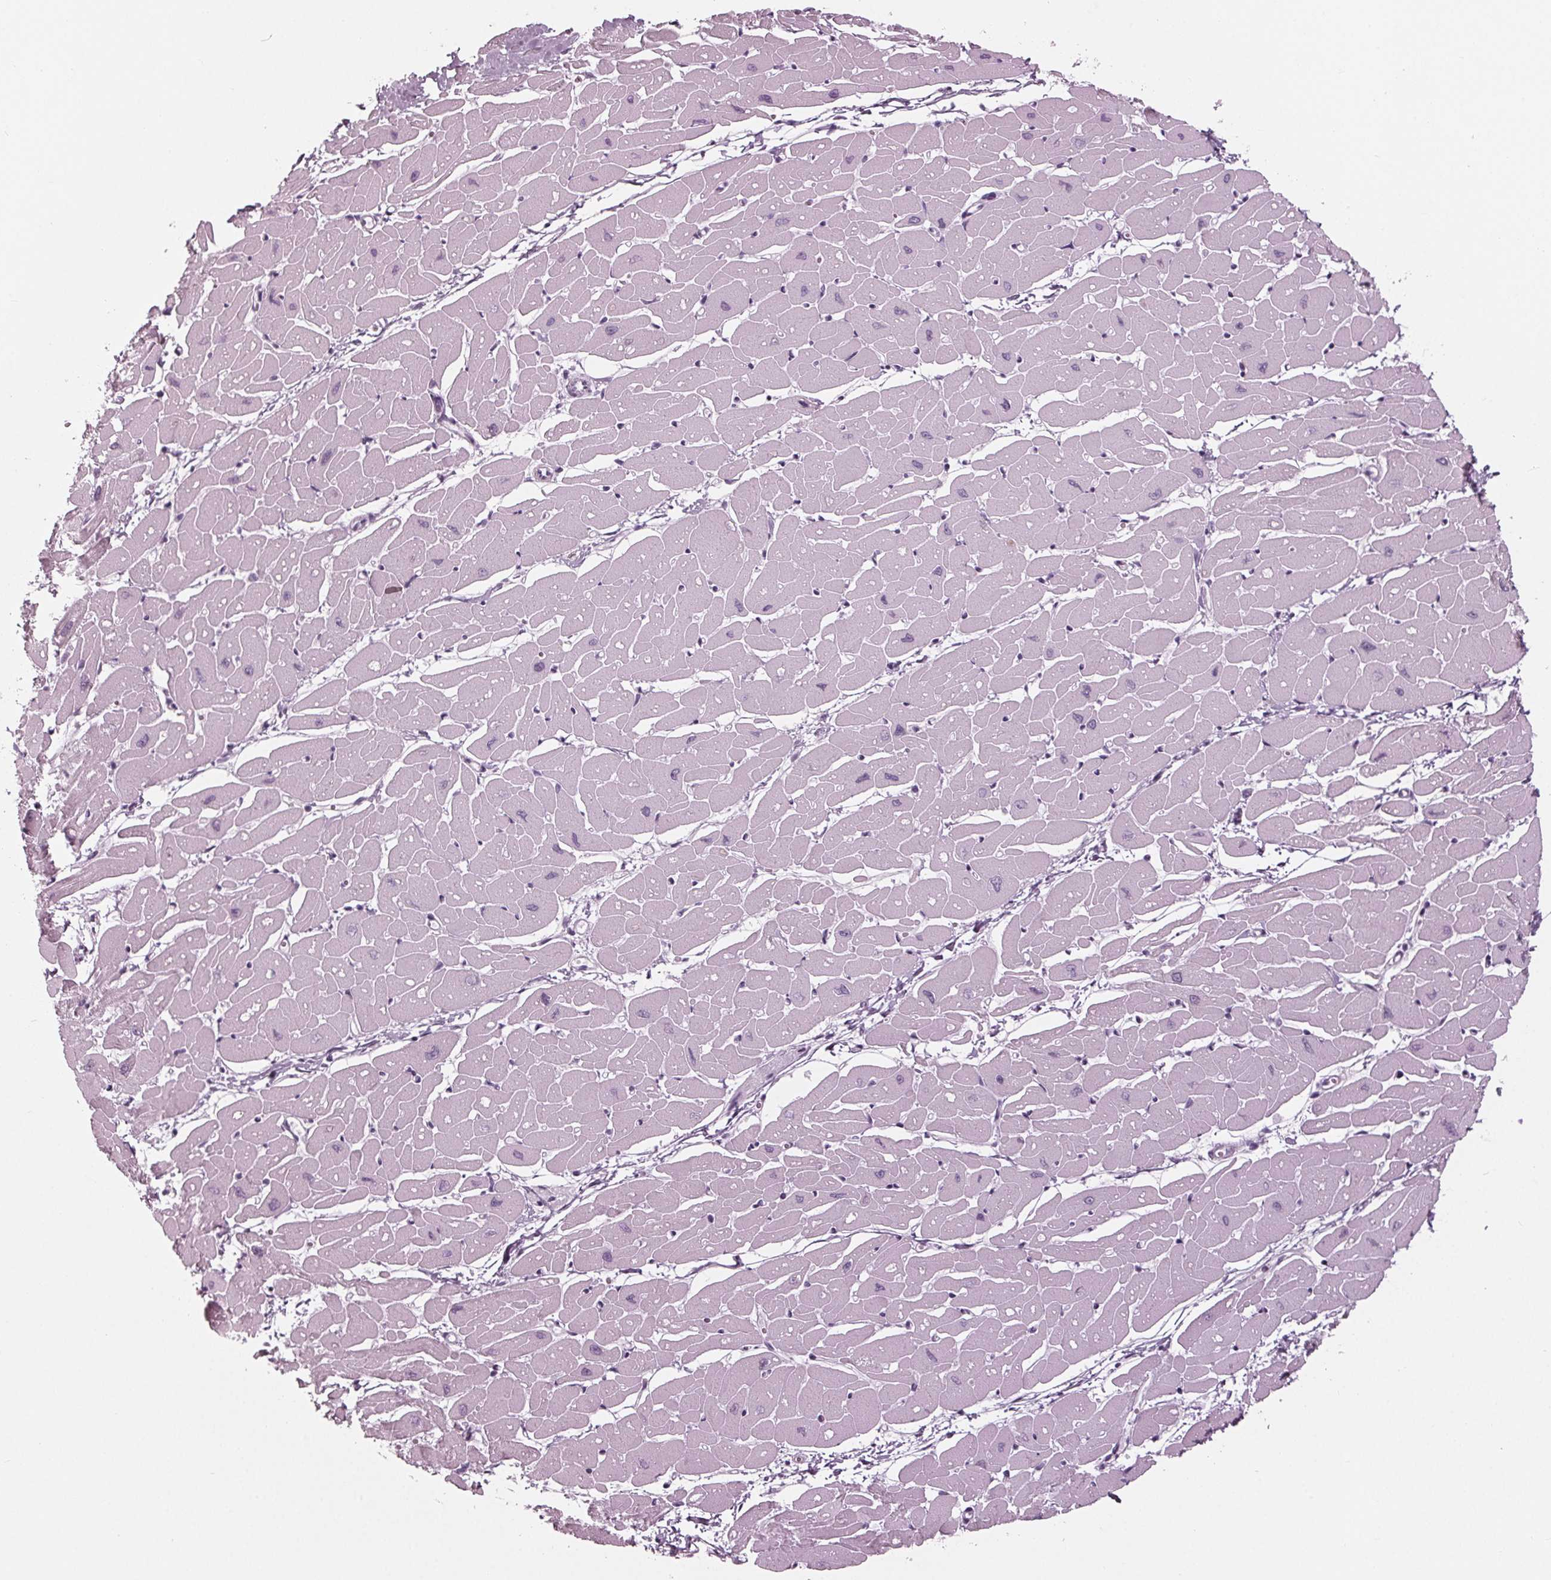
{"staining": {"intensity": "negative", "quantity": "none", "location": "none"}, "tissue": "heart muscle", "cell_type": "Cardiomyocytes", "image_type": "normal", "snomed": [{"axis": "morphology", "description": "Normal tissue, NOS"}, {"axis": "topography", "description": "Heart"}], "caption": "This histopathology image is of unremarkable heart muscle stained with immunohistochemistry to label a protein in brown with the nuclei are counter-stained blue. There is no expression in cardiomyocytes.", "gene": "KRT28", "patient": {"sex": "male", "age": 57}}